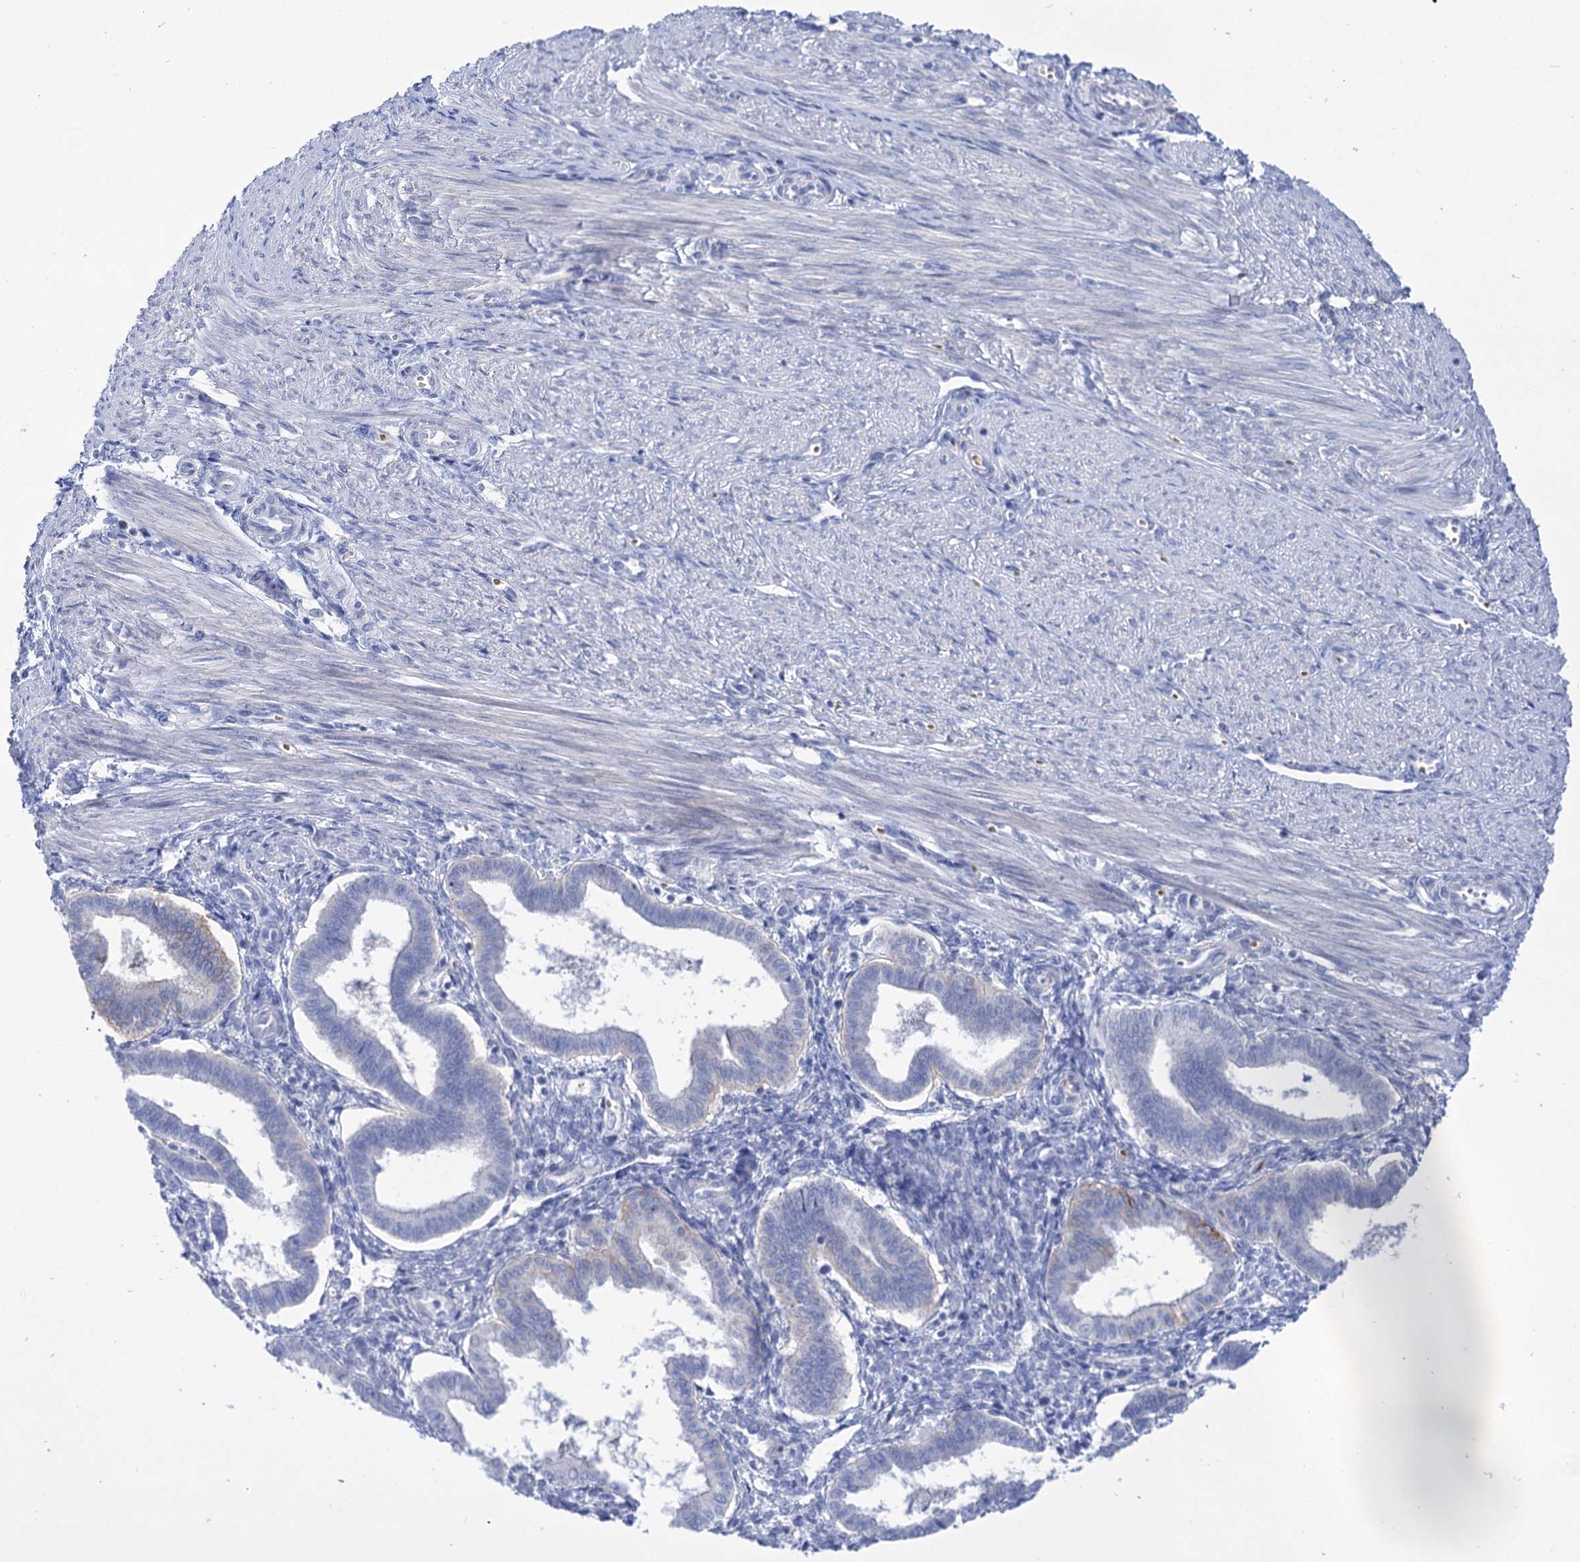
{"staining": {"intensity": "negative", "quantity": "none", "location": "none"}, "tissue": "endometrium", "cell_type": "Cells in endometrial stroma", "image_type": "normal", "snomed": [{"axis": "morphology", "description": "Normal tissue, NOS"}, {"axis": "topography", "description": "Endometrium"}], "caption": "A photomicrograph of human endometrium is negative for staining in cells in endometrial stroma. Nuclei are stained in blue.", "gene": "YARS2", "patient": {"sex": "female", "age": 25}}